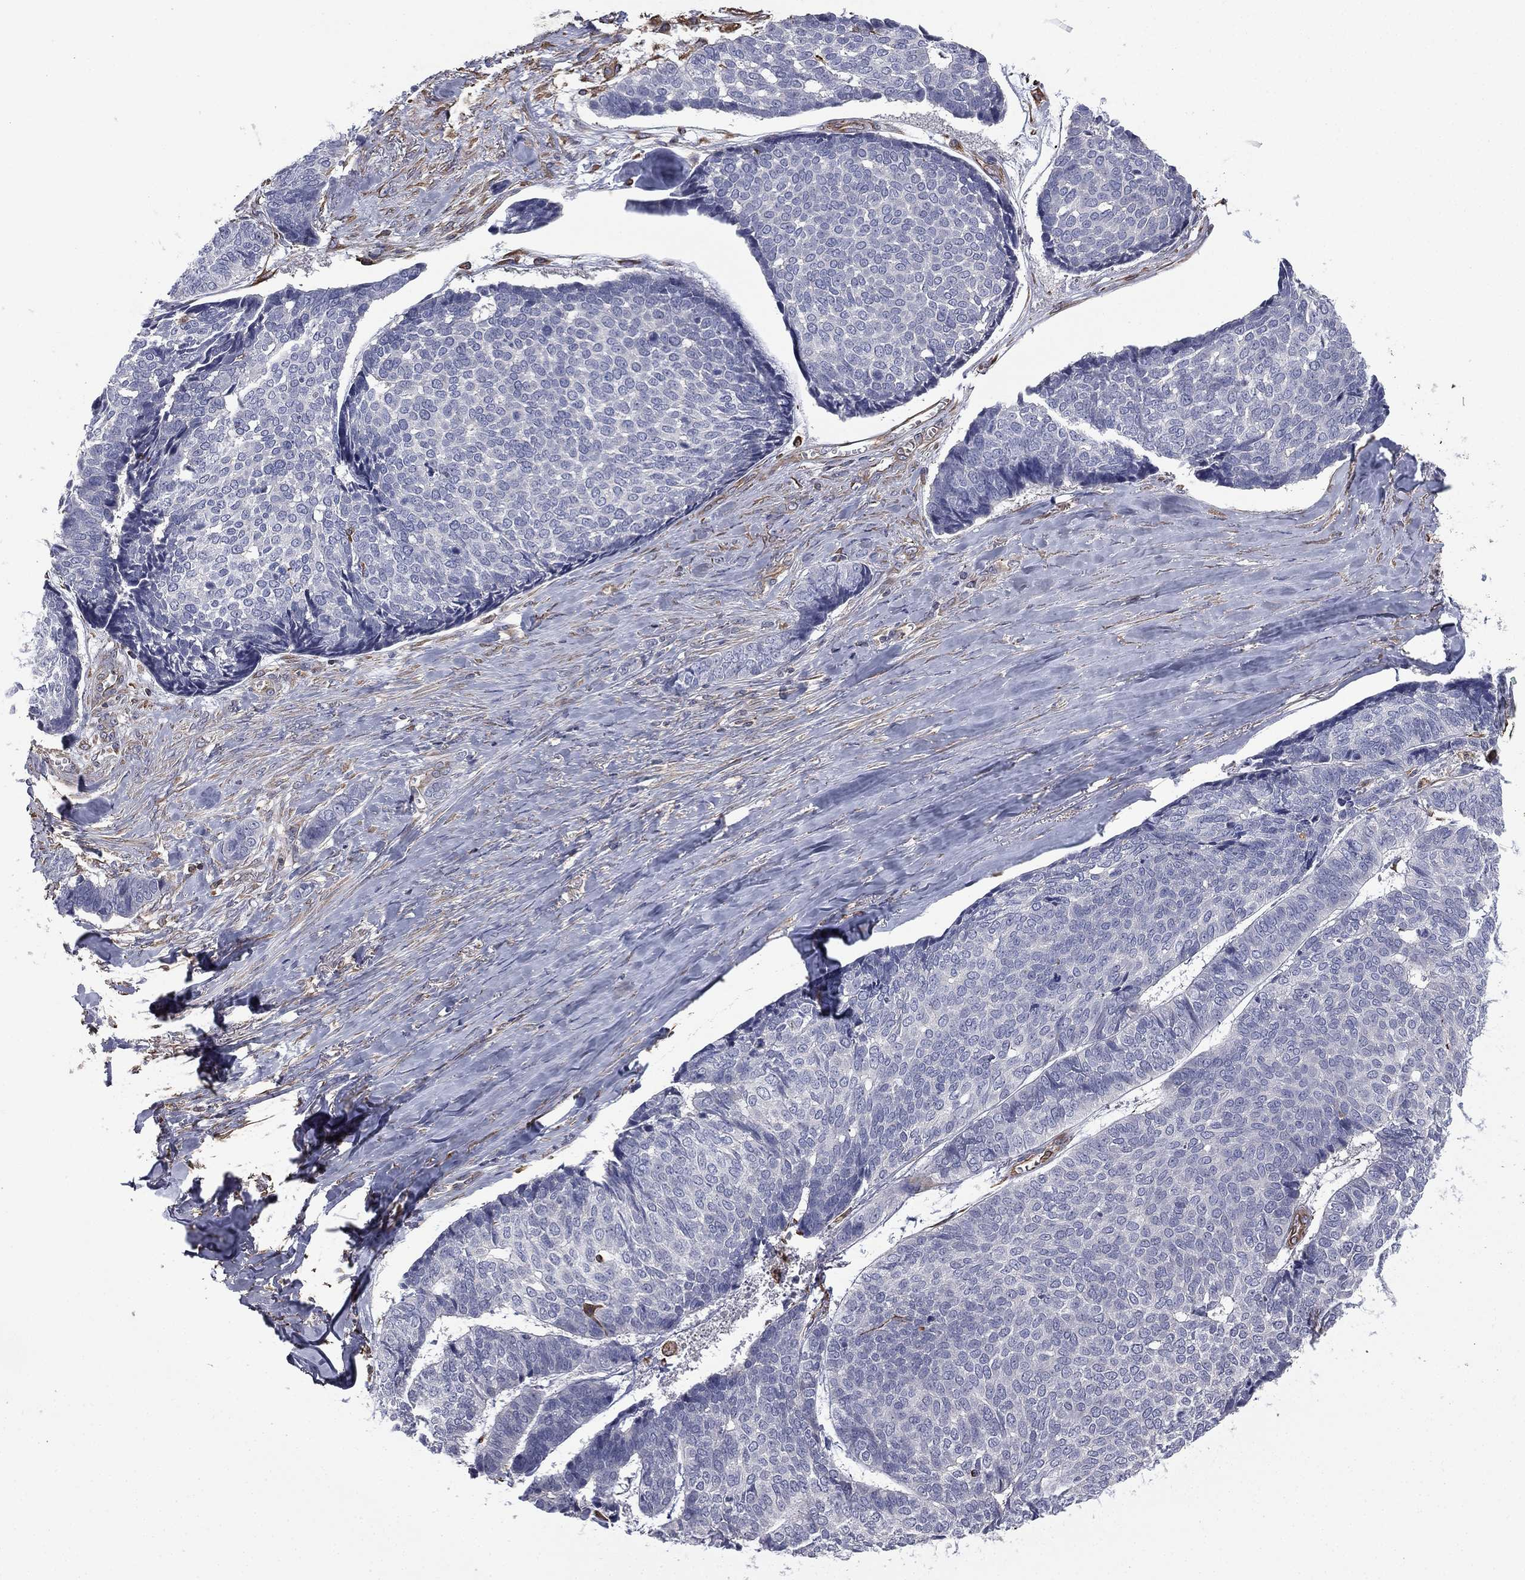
{"staining": {"intensity": "negative", "quantity": "none", "location": "none"}, "tissue": "skin cancer", "cell_type": "Tumor cells", "image_type": "cancer", "snomed": [{"axis": "morphology", "description": "Basal cell carcinoma"}, {"axis": "topography", "description": "Skin"}], "caption": "DAB immunohistochemical staining of human skin basal cell carcinoma displays no significant expression in tumor cells. (DAB (3,3'-diaminobenzidine) immunohistochemistry (IHC) with hematoxylin counter stain).", "gene": "SCUBE1", "patient": {"sex": "male", "age": 86}}